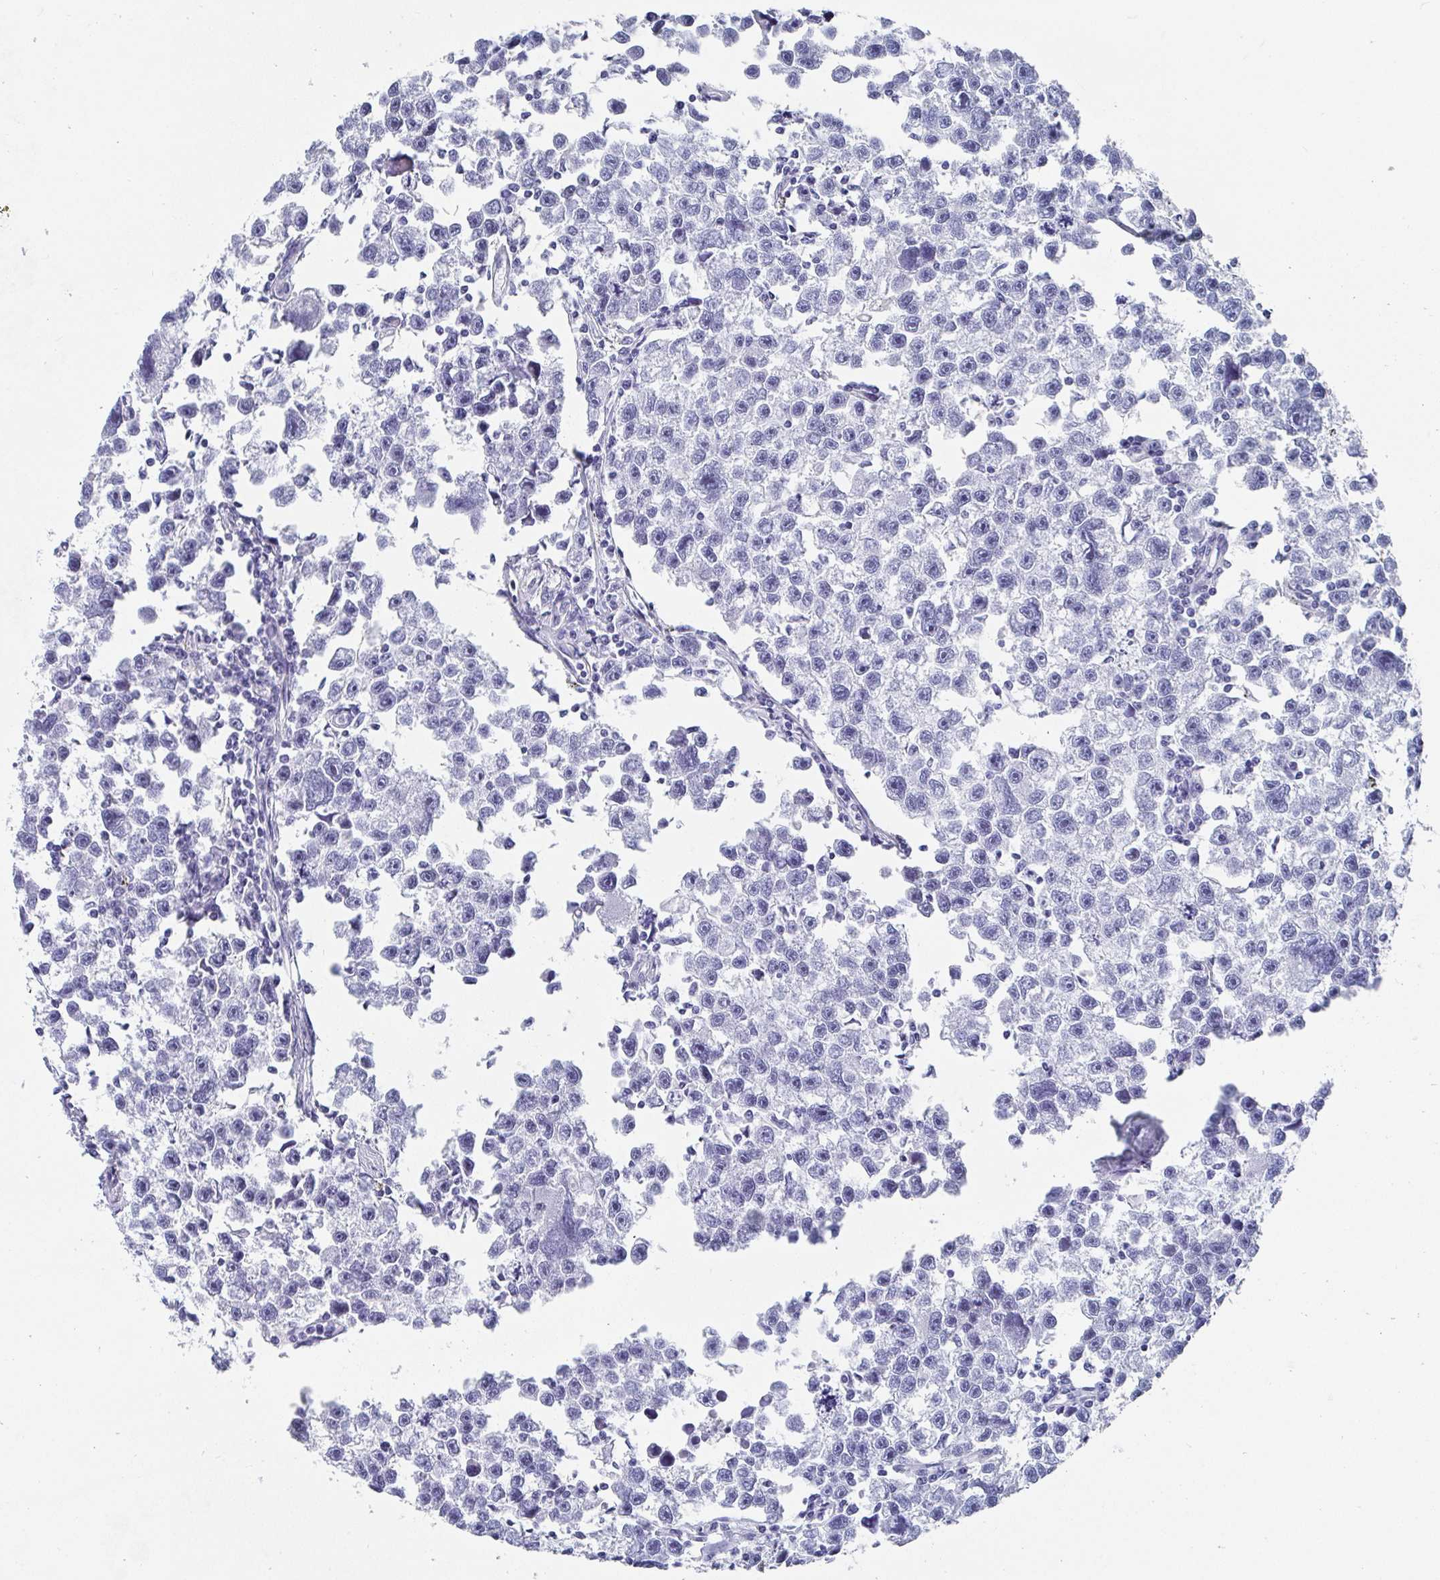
{"staining": {"intensity": "negative", "quantity": "none", "location": "none"}, "tissue": "testis cancer", "cell_type": "Tumor cells", "image_type": "cancer", "snomed": [{"axis": "morphology", "description": "Seminoma, NOS"}, {"axis": "topography", "description": "Testis"}], "caption": "High power microscopy image of an IHC micrograph of testis cancer (seminoma), revealing no significant staining in tumor cells. (Immunohistochemistry, brightfield microscopy, high magnification).", "gene": "GRIA1", "patient": {"sex": "male", "age": 26}}